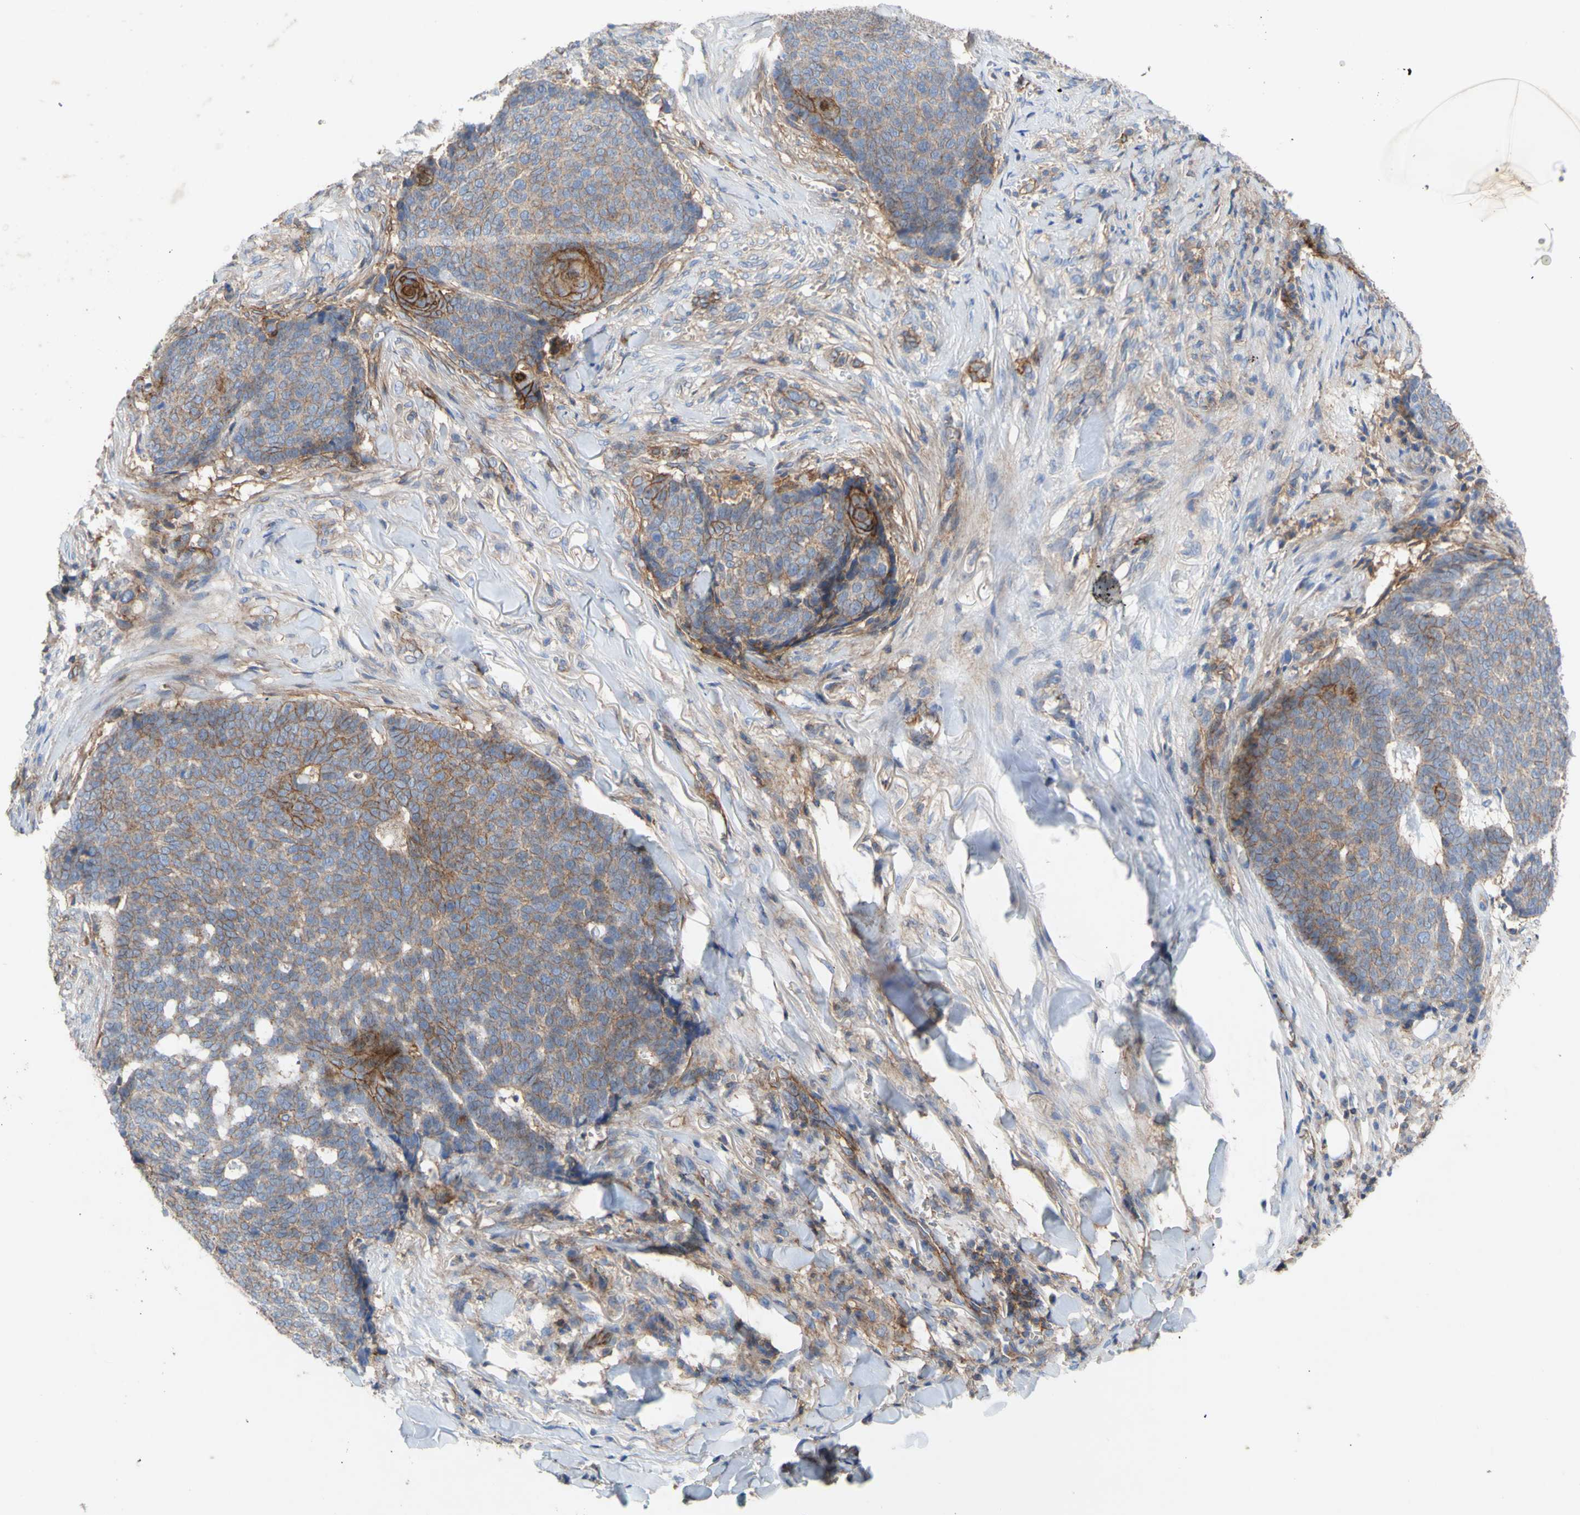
{"staining": {"intensity": "weak", "quantity": ">75%", "location": "cytoplasmic/membranous"}, "tissue": "skin cancer", "cell_type": "Tumor cells", "image_type": "cancer", "snomed": [{"axis": "morphology", "description": "Basal cell carcinoma"}, {"axis": "topography", "description": "Skin"}], "caption": "This image reveals immunohistochemistry staining of human skin cancer, with low weak cytoplasmic/membranous expression in about >75% of tumor cells.", "gene": "ATP2A3", "patient": {"sex": "male", "age": 84}}